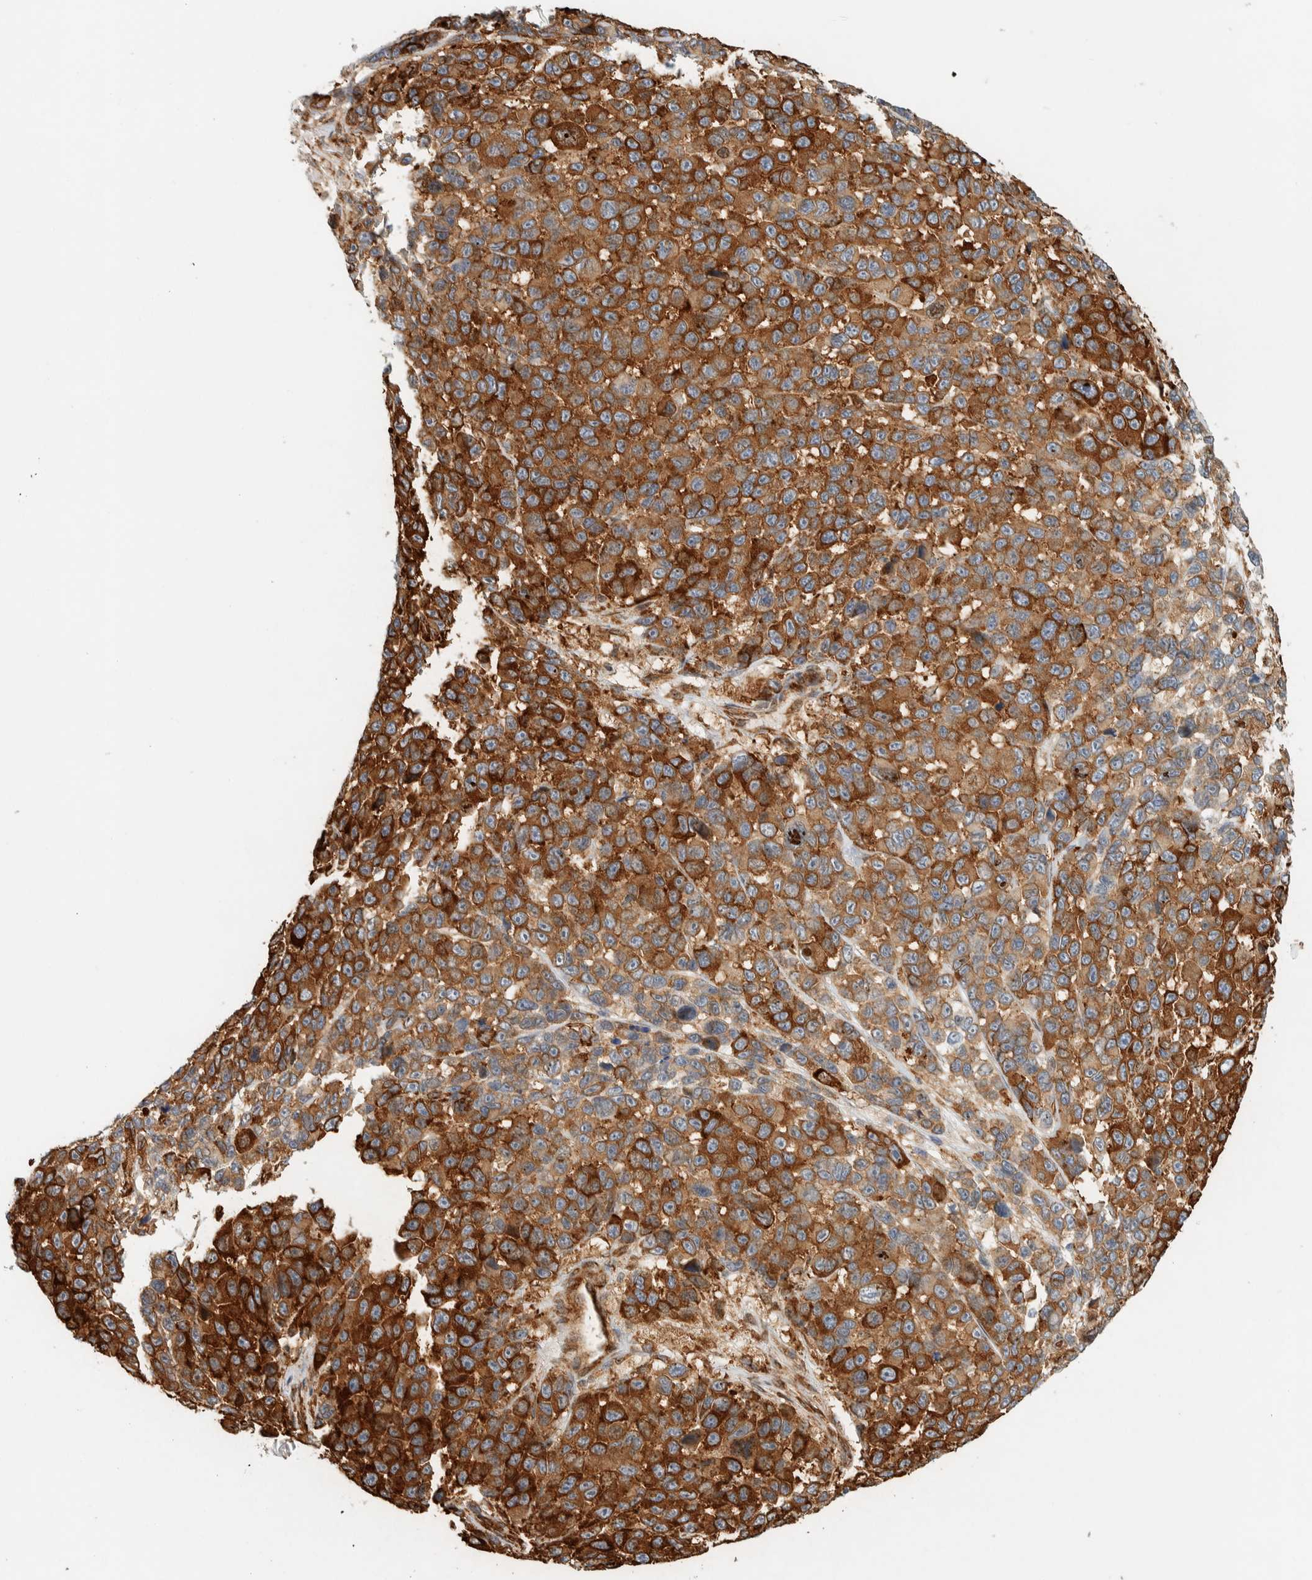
{"staining": {"intensity": "strong", "quantity": ">75%", "location": "cytoplasmic/membranous"}, "tissue": "melanoma", "cell_type": "Tumor cells", "image_type": "cancer", "snomed": [{"axis": "morphology", "description": "Malignant melanoma, NOS"}, {"axis": "topography", "description": "Skin"}], "caption": "High-power microscopy captured an IHC histopathology image of melanoma, revealing strong cytoplasmic/membranous positivity in about >75% of tumor cells.", "gene": "LLGL2", "patient": {"sex": "male", "age": 53}}